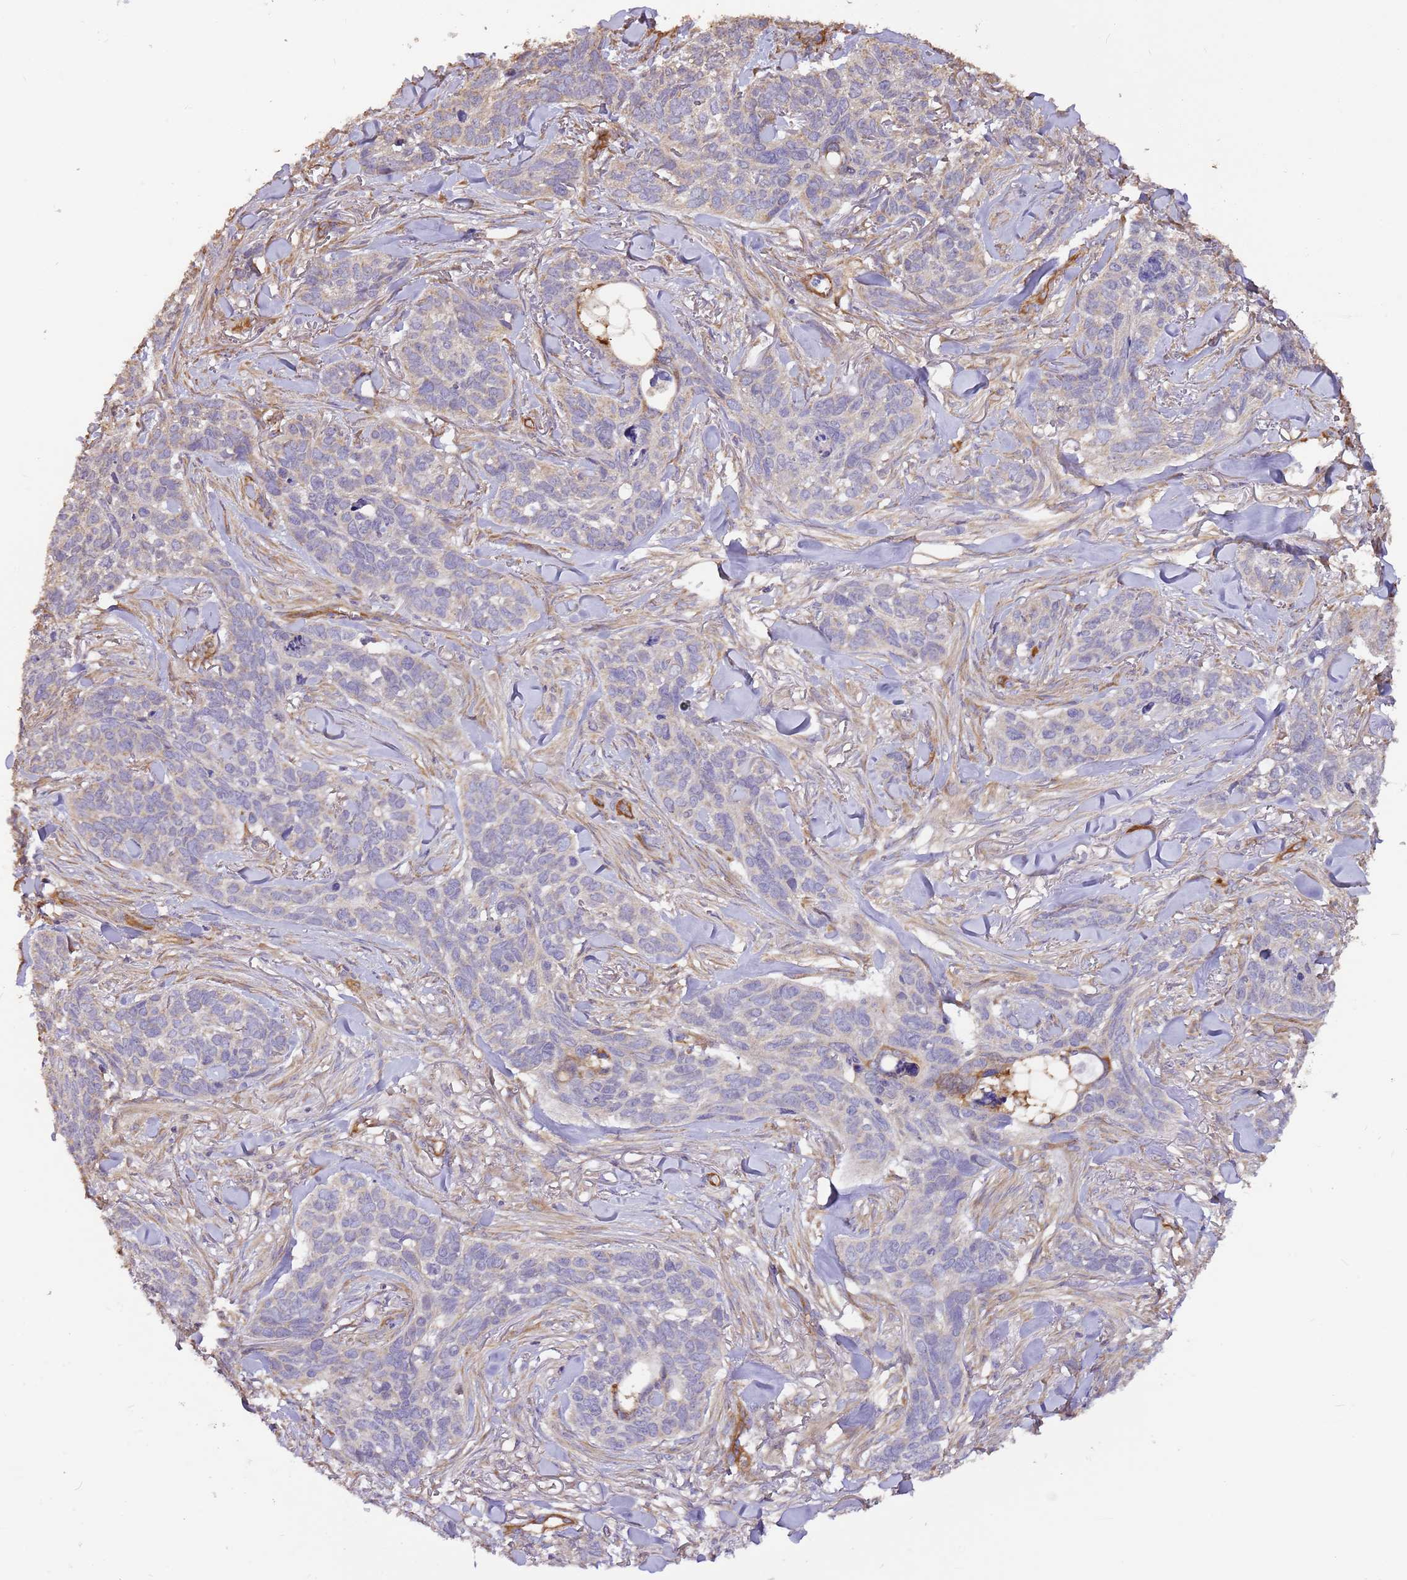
{"staining": {"intensity": "negative", "quantity": "none", "location": "none"}, "tissue": "skin cancer", "cell_type": "Tumor cells", "image_type": "cancer", "snomed": [{"axis": "morphology", "description": "Basal cell carcinoma"}, {"axis": "topography", "description": "Skin"}], "caption": "DAB immunohistochemical staining of basal cell carcinoma (skin) exhibits no significant expression in tumor cells. (IHC, brightfield microscopy, high magnification).", "gene": "DOCK9", "patient": {"sex": "male", "age": 86}}